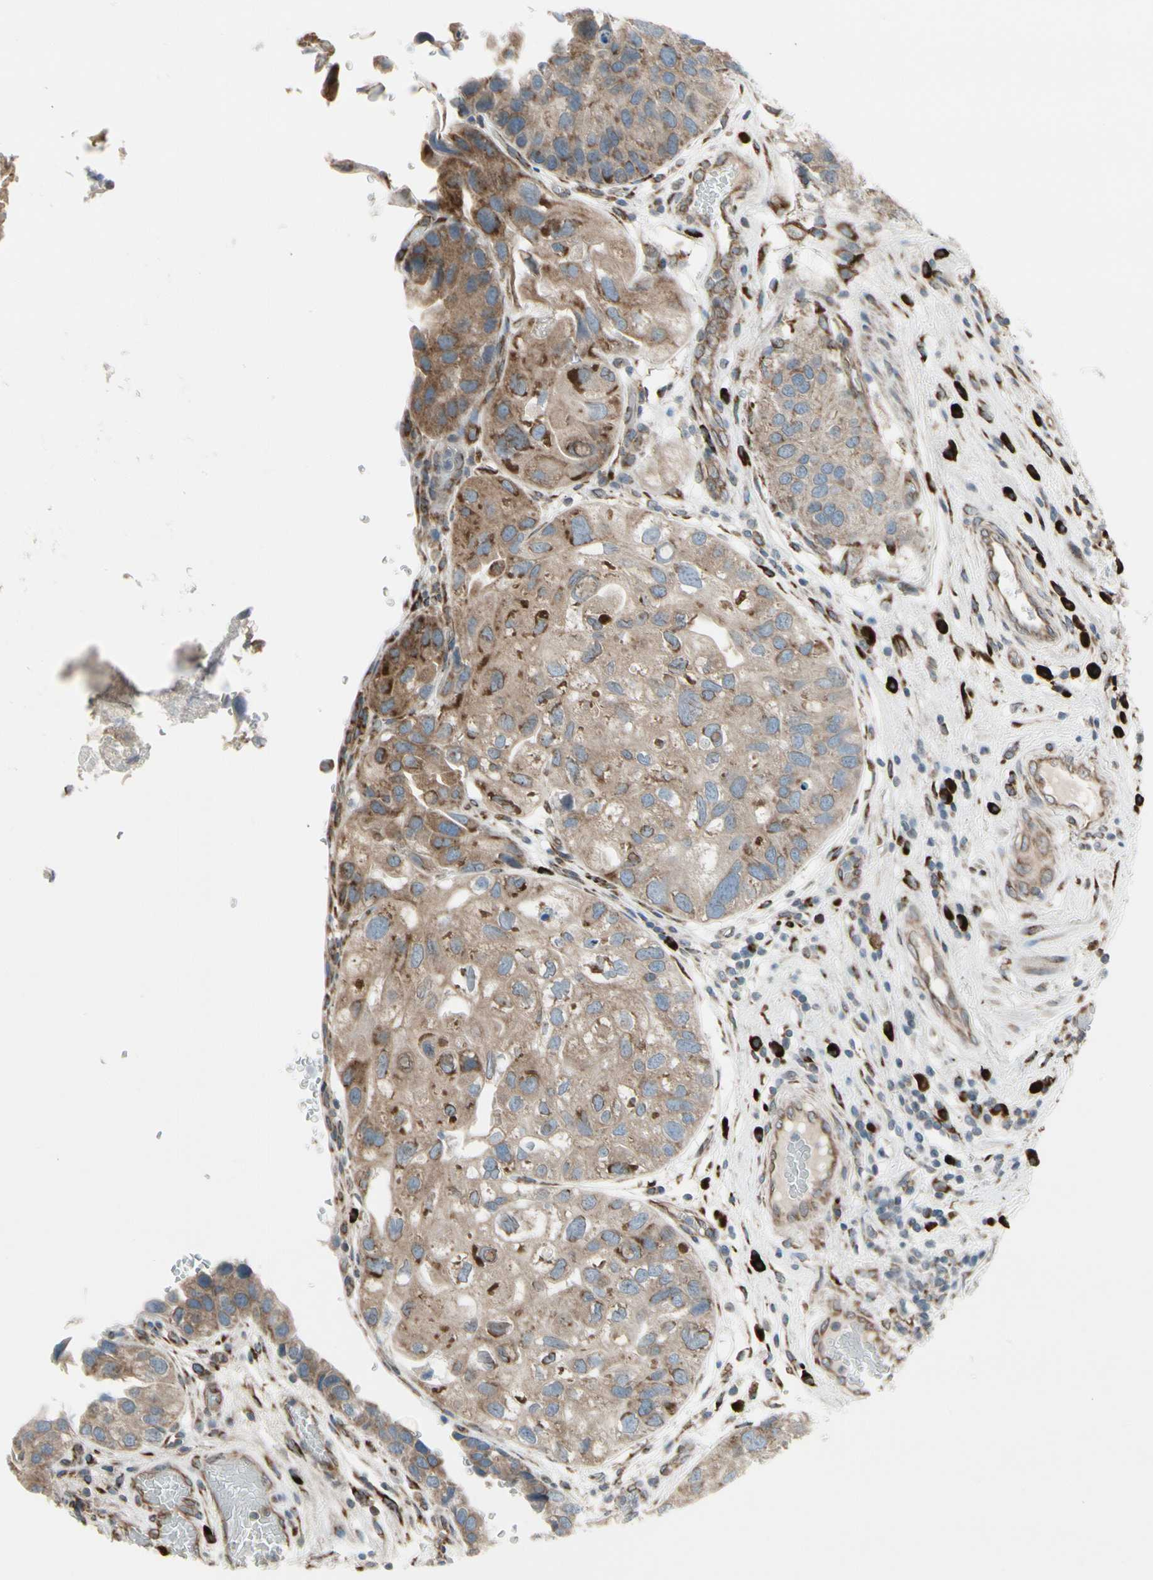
{"staining": {"intensity": "moderate", "quantity": ">75%", "location": "cytoplasmic/membranous"}, "tissue": "urothelial cancer", "cell_type": "Tumor cells", "image_type": "cancer", "snomed": [{"axis": "morphology", "description": "Urothelial carcinoma, High grade"}, {"axis": "topography", "description": "Urinary bladder"}], "caption": "Immunohistochemical staining of human high-grade urothelial carcinoma displays medium levels of moderate cytoplasmic/membranous expression in approximately >75% of tumor cells.", "gene": "FNDC3A", "patient": {"sex": "female", "age": 64}}